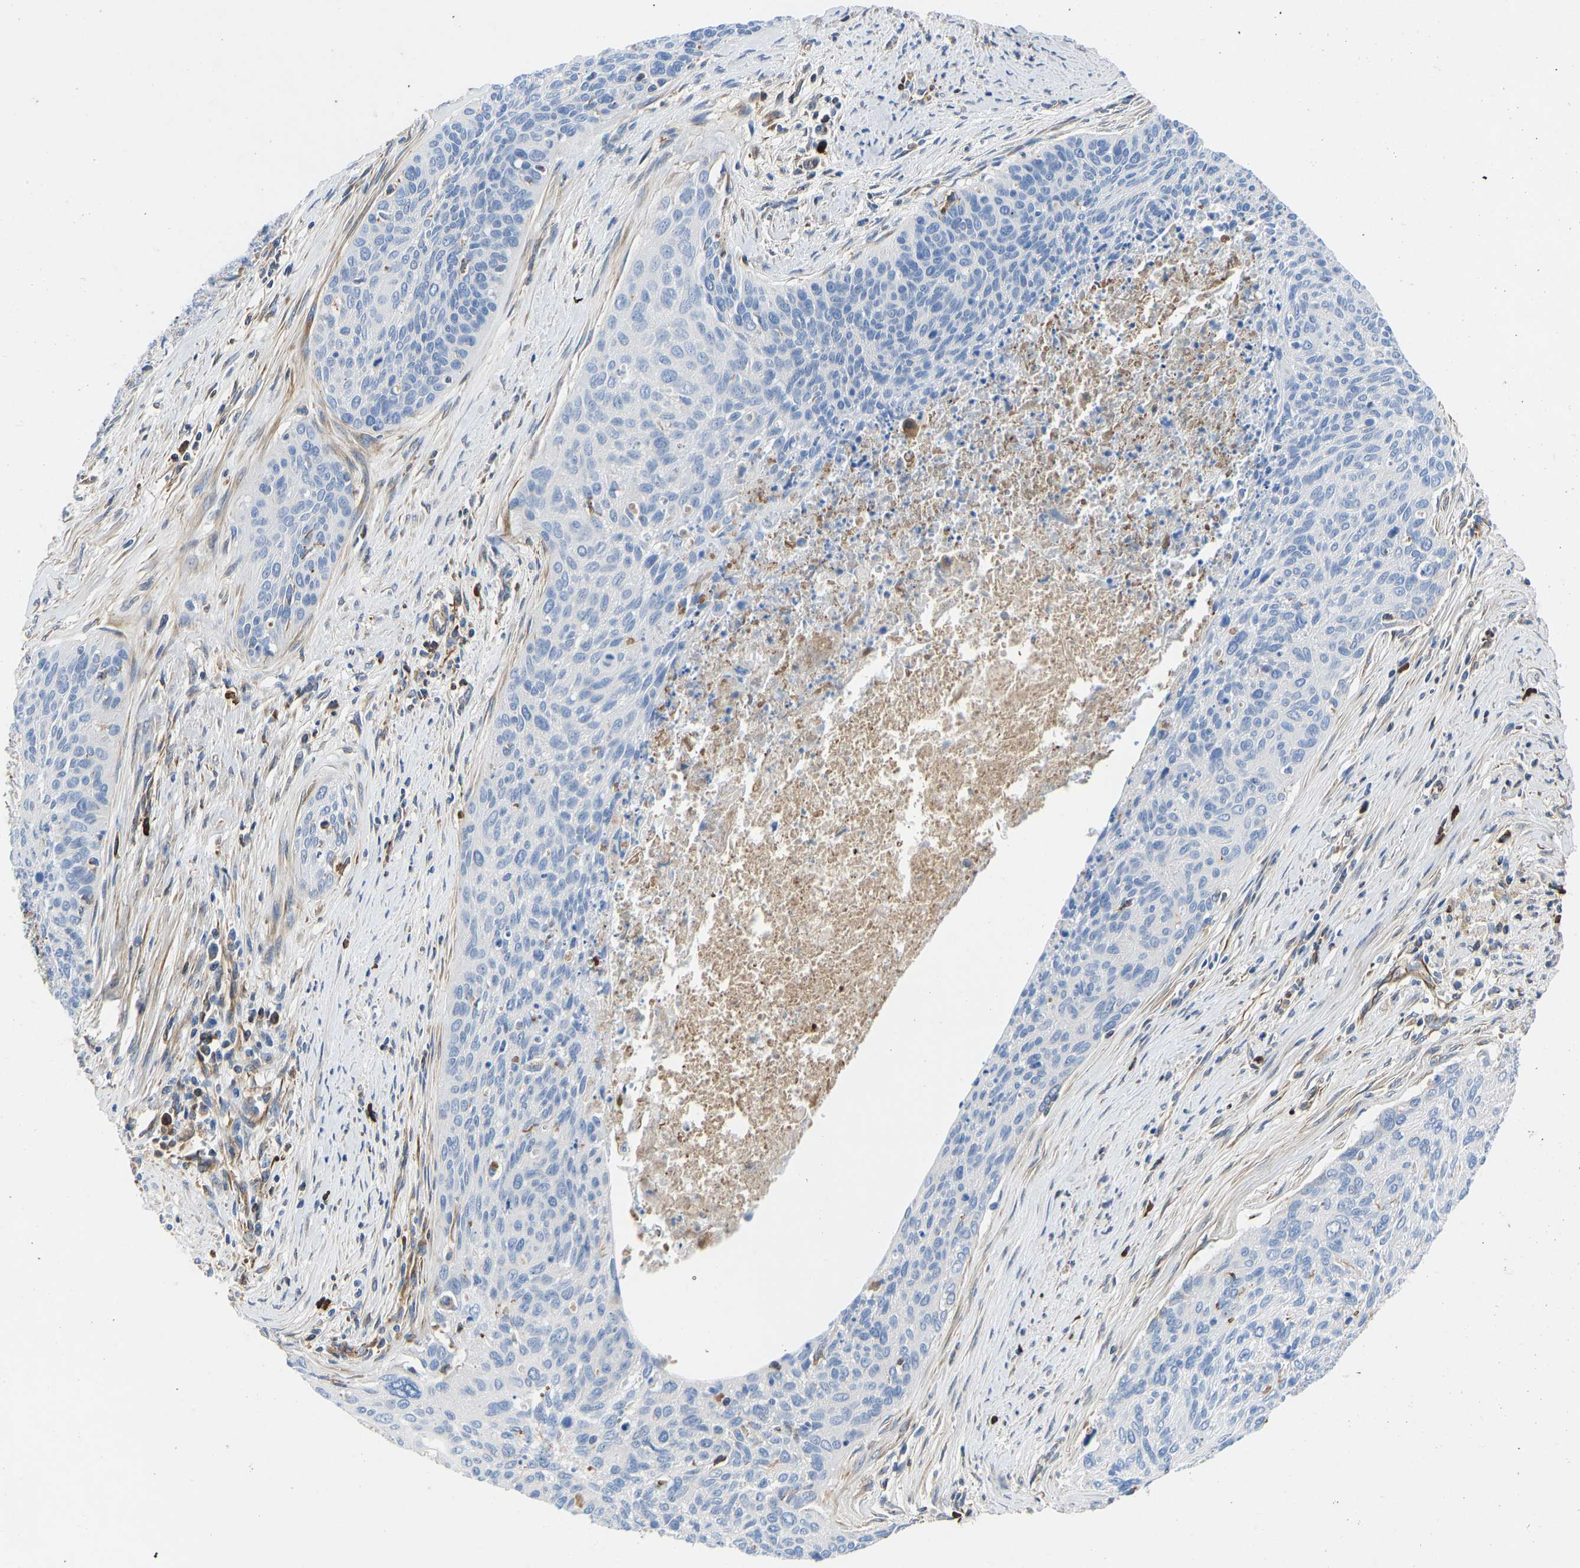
{"staining": {"intensity": "negative", "quantity": "none", "location": "none"}, "tissue": "cervical cancer", "cell_type": "Tumor cells", "image_type": "cancer", "snomed": [{"axis": "morphology", "description": "Squamous cell carcinoma, NOS"}, {"axis": "topography", "description": "Cervix"}], "caption": "Cervical cancer (squamous cell carcinoma) was stained to show a protein in brown. There is no significant positivity in tumor cells. (DAB (3,3'-diaminobenzidine) IHC with hematoxylin counter stain).", "gene": "HSPG2", "patient": {"sex": "female", "age": 55}}